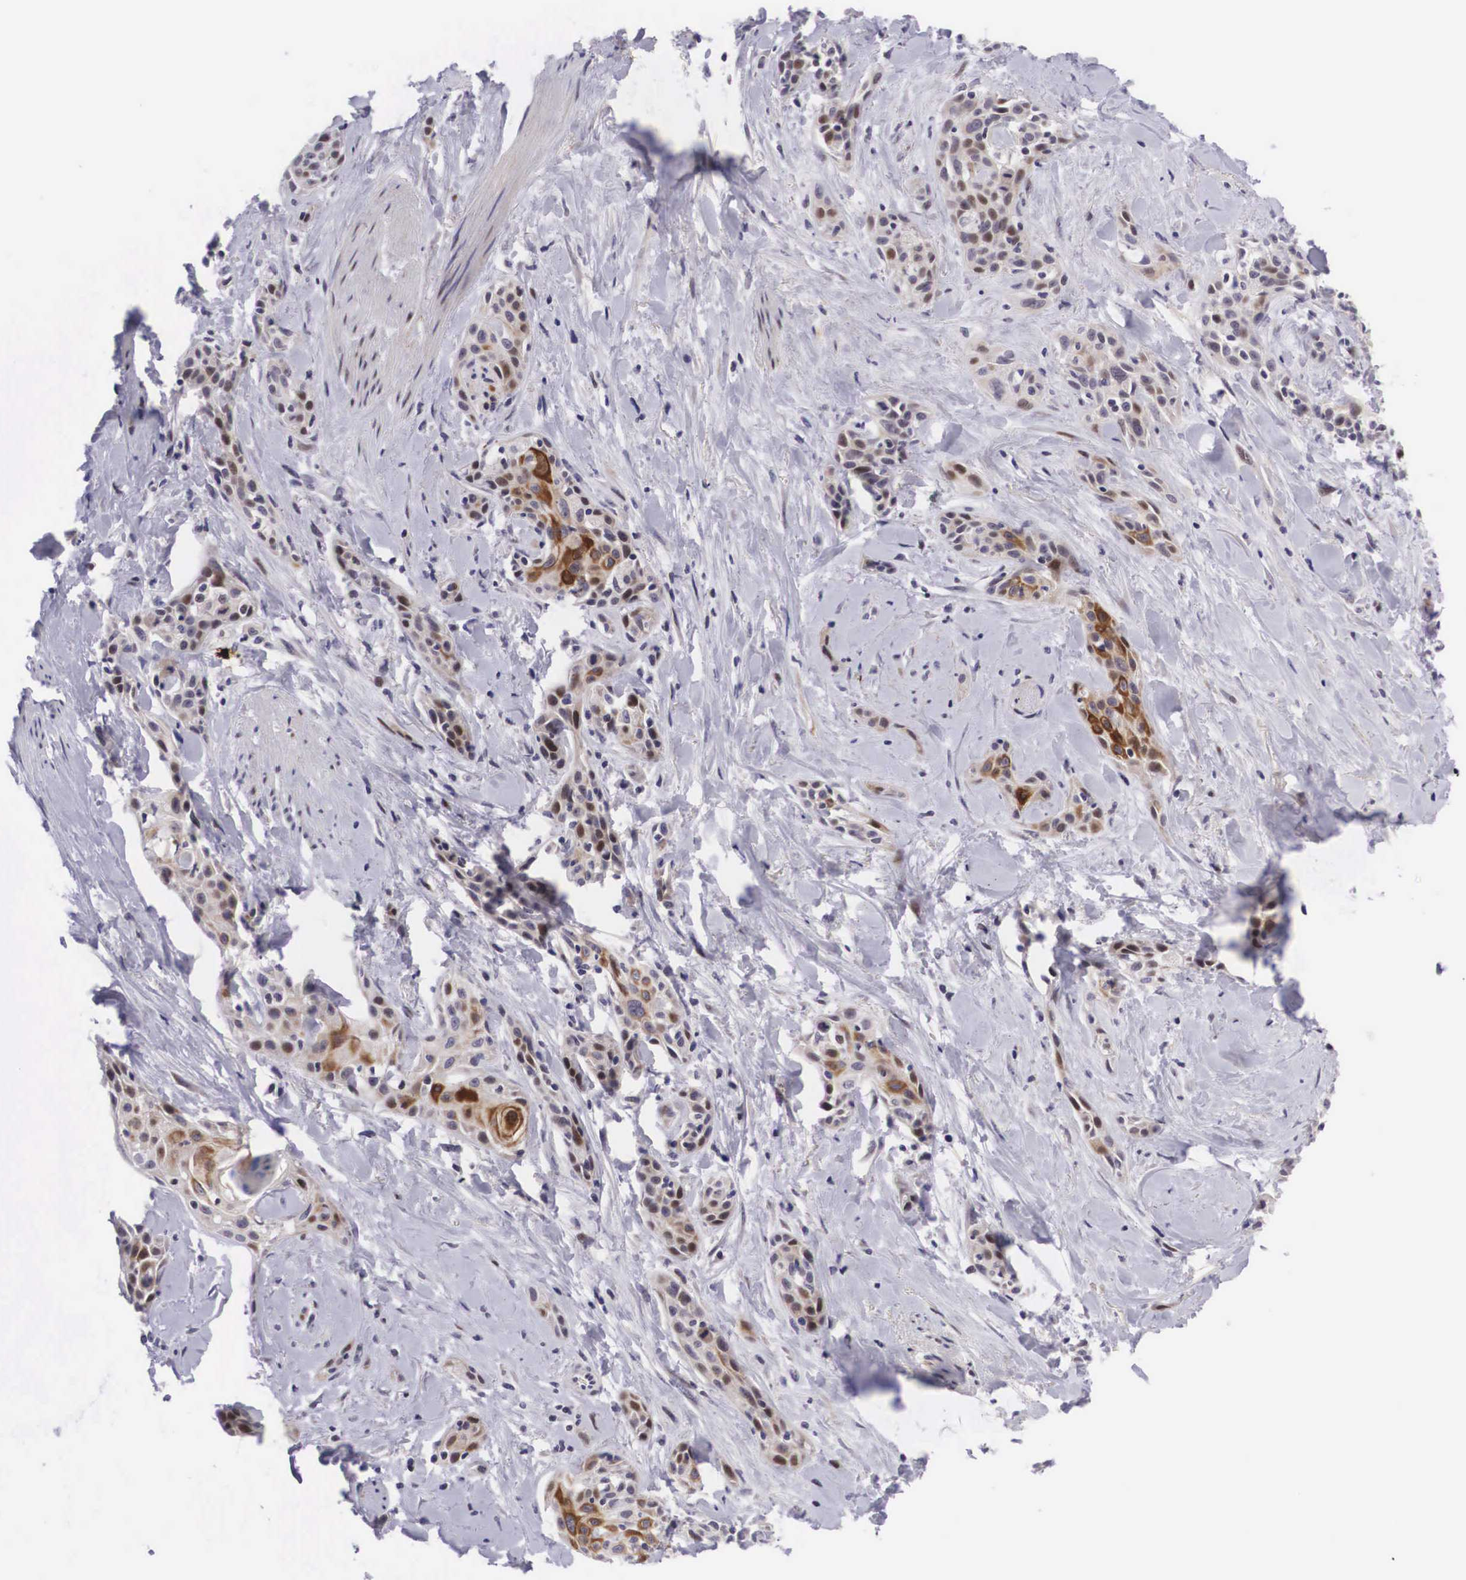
{"staining": {"intensity": "strong", "quantity": "25%-75%", "location": "cytoplasmic/membranous"}, "tissue": "skin cancer", "cell_type": "Tumor cells", "image_type": "cancer", "snomed": [{"axis": "morphology", "description": "Squamous cell carcinoma, NOS"}, {"axis": "topography", "description": "Skin"}, {"axis": "topography", "description": "Anal"}], "caption": "There is high levels of strong cytoplasmic/membranous positivity in tumor cells of skin cancer, as demonstrated by immunohistochemical staining (brown color).", "gene": "EMID1", "patient": {"sex": "male", "age": 64}}